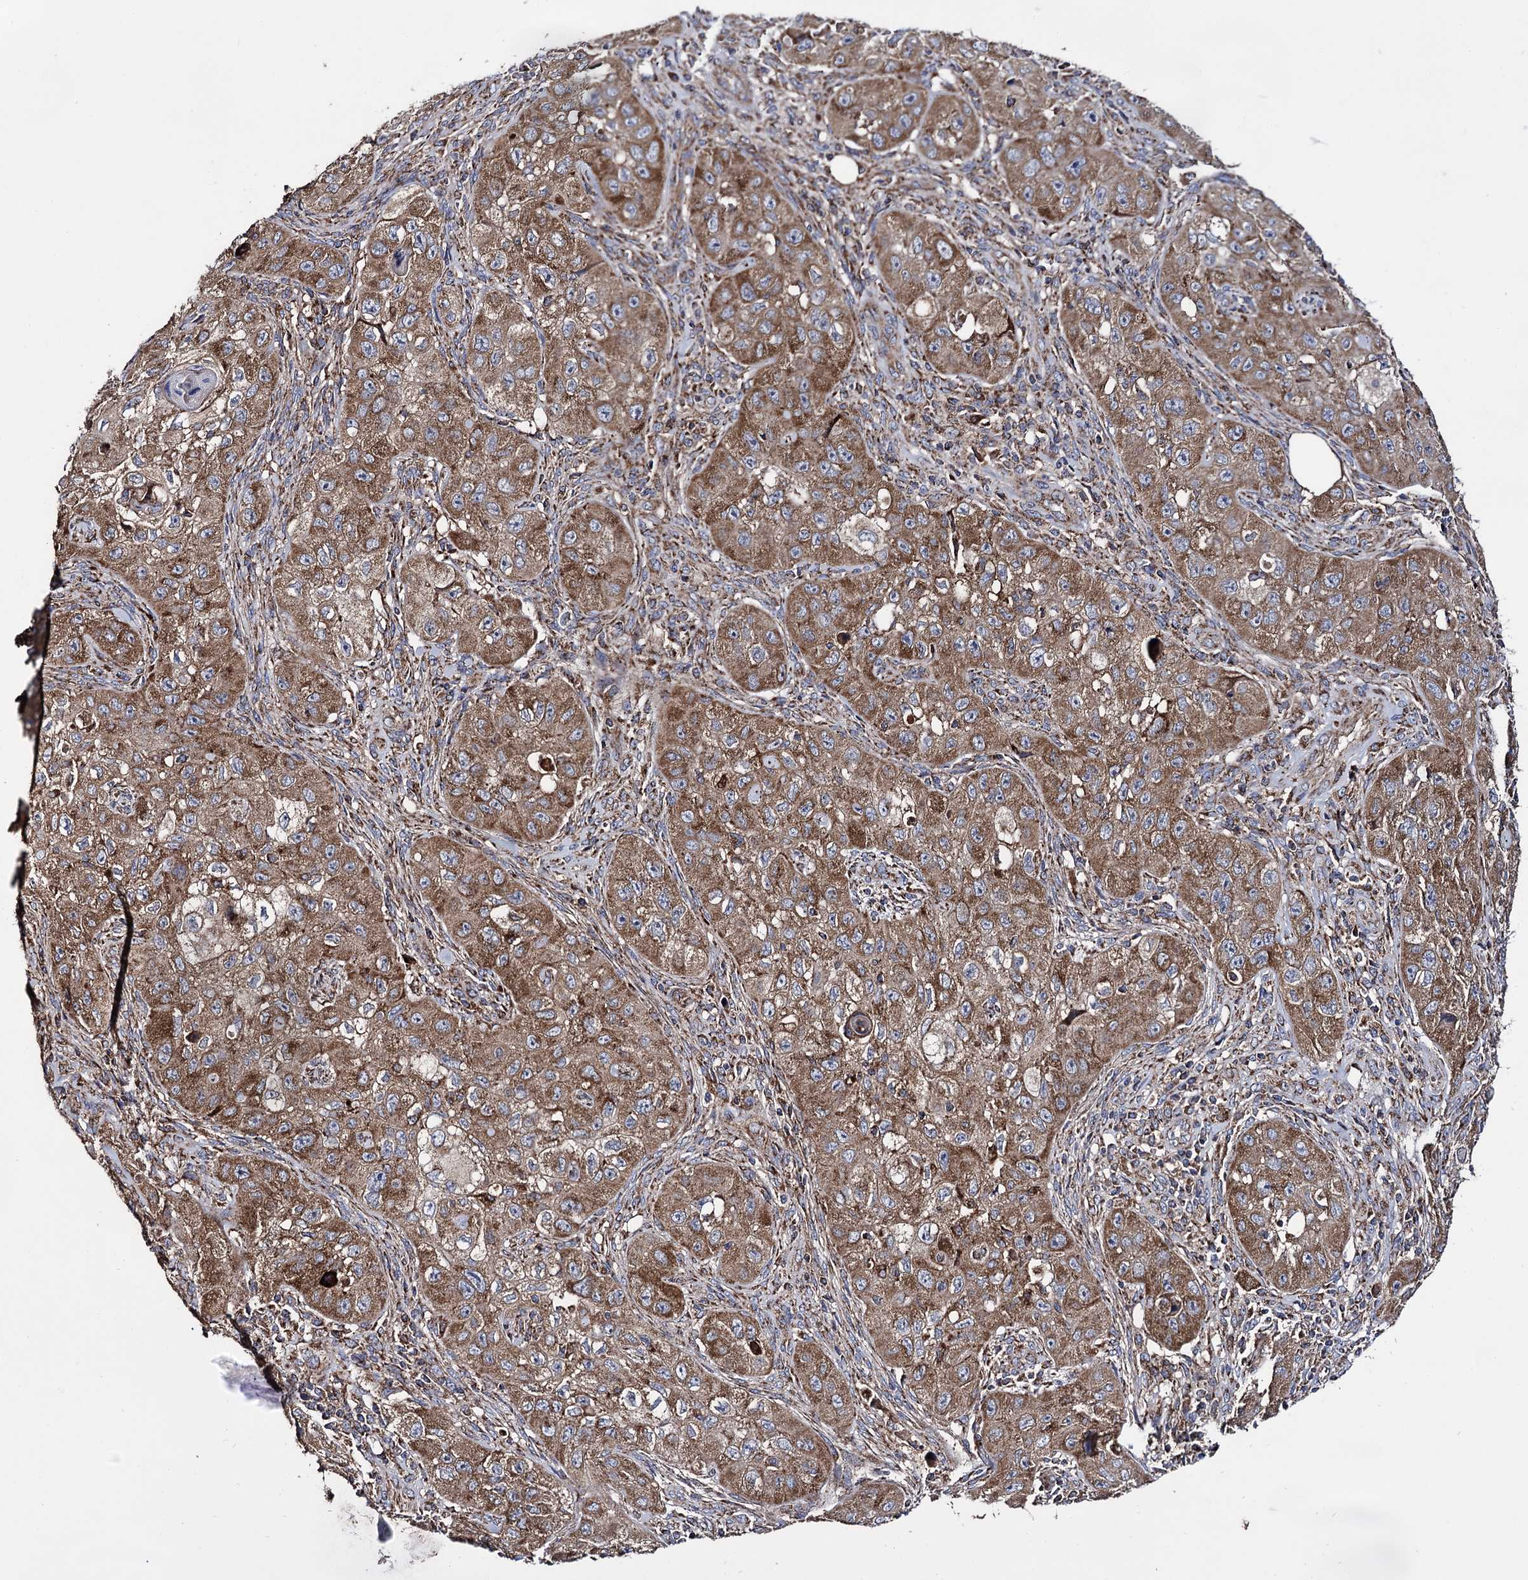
{"staining": {"intensity": "strong", "quantity": ">75%", "location": "cytoplasmic/membranous"}, "tissue": "skin cancer", "cell_type": "Tumor cells", "image_type": "cancer", "snomed": [{"axis": "morphology", "description": "Squamous cell carcinoma, NOS"}, {"axis": "topography", "description": "Skin"}, {"axis": "topography", "description": "Subcutis"}], "caption": "Immunohistochemical staining of human skin squamous cell carcinoma shows high levels of strong cytoplasmic/membranous staining in approximately >75% of tumor cells. Immunohistochemistry stains the protein of interest in brown and the nuclei are stained blue.", "gene": "IQCH", "patient": {"sex": "male", "age": 73}}